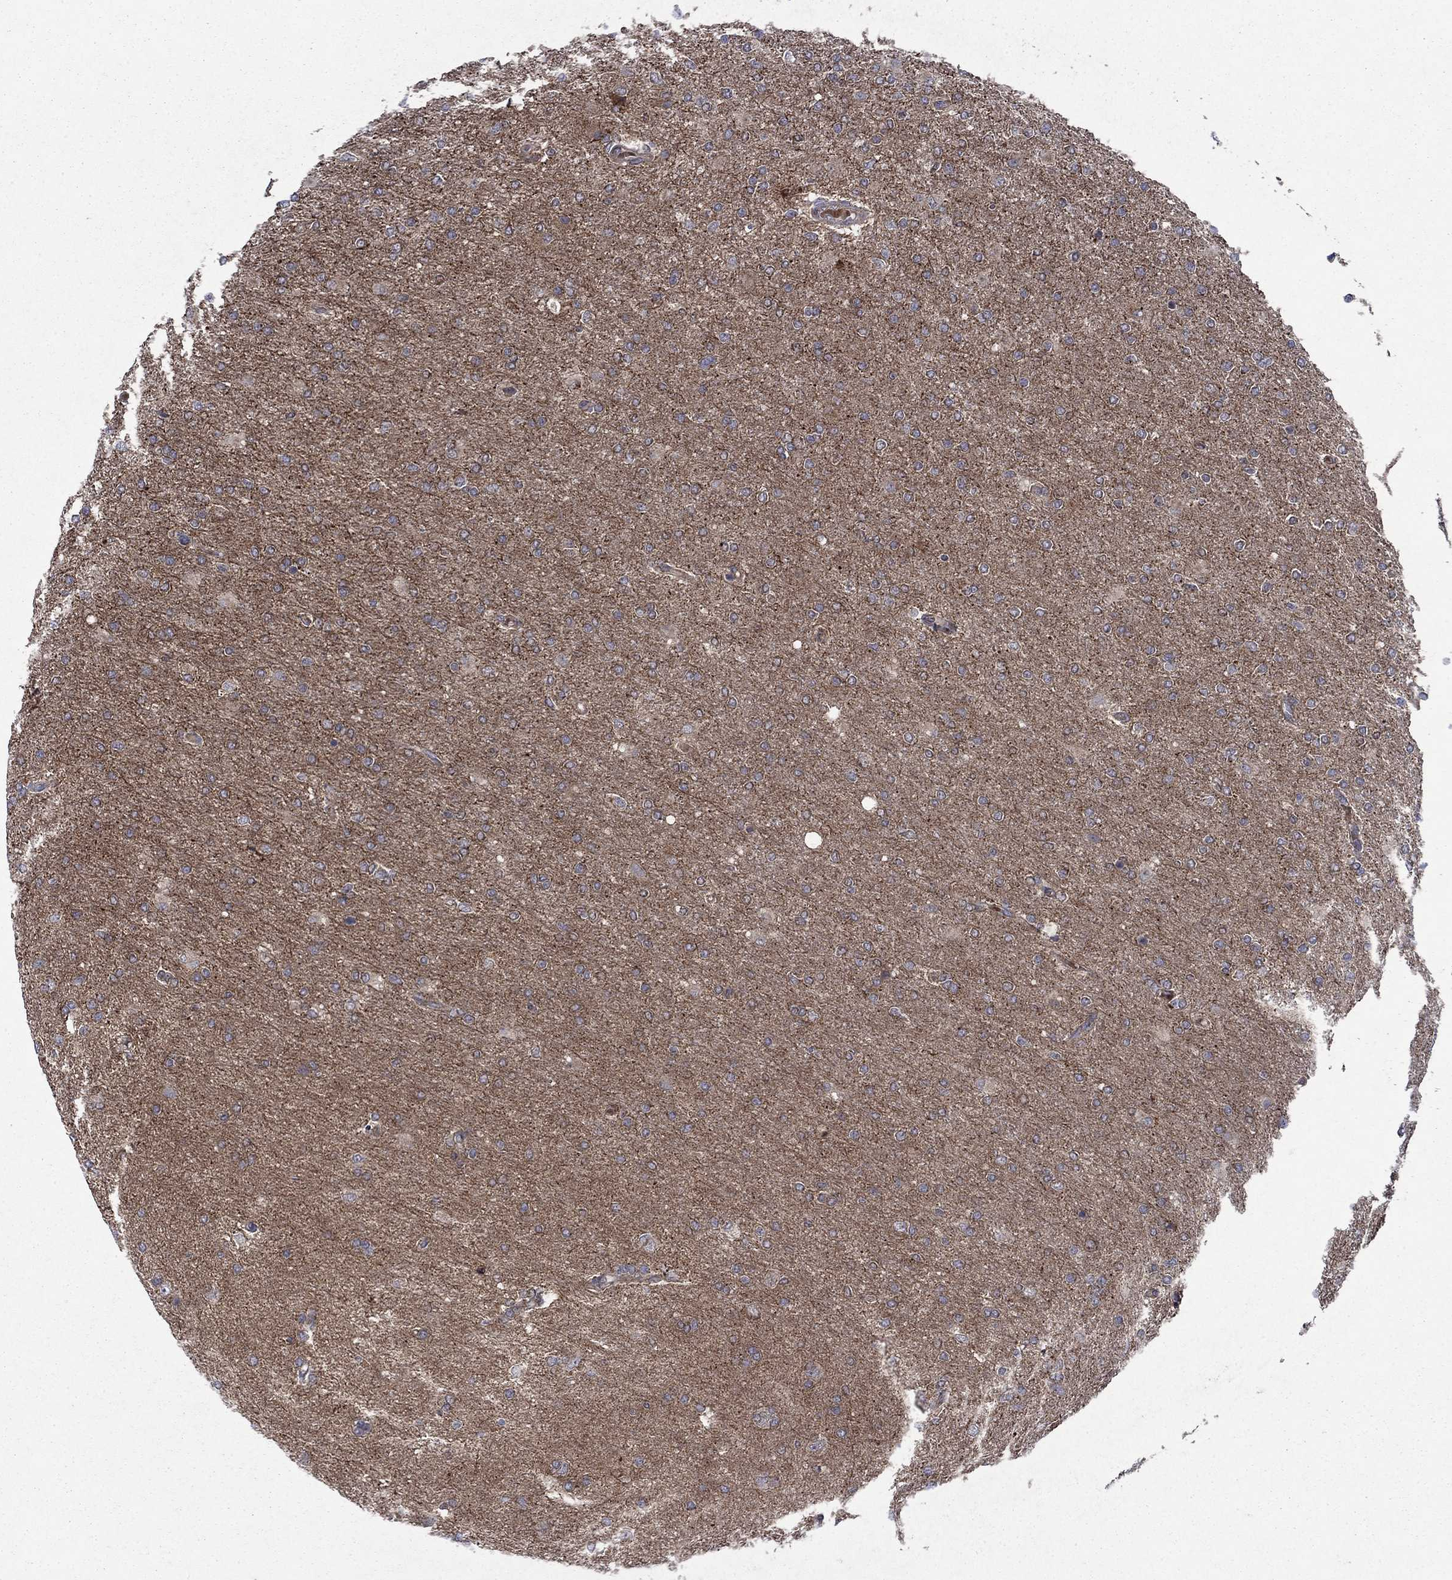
{"staining": {"intensity": "weak", "quantity": ">75%", "location": "cytoplasmic/membranous"}, "tissue": "glioma", "cell_type": "Tumor cells", "image_type": "cancer", "snomed": [{"axis": "morphology", "description": "Glioma, malignant, High grade"}, {"axis": "topography", "description": "Cerebral cortex"}], "caption": "Immunohistochemical staining of glioma exhibits weak cytoplasmic/membranous protein staining in about >75% of tumor cells.", "gene": "RNF19B", "patient": {"sex": "male", "age": 70}}